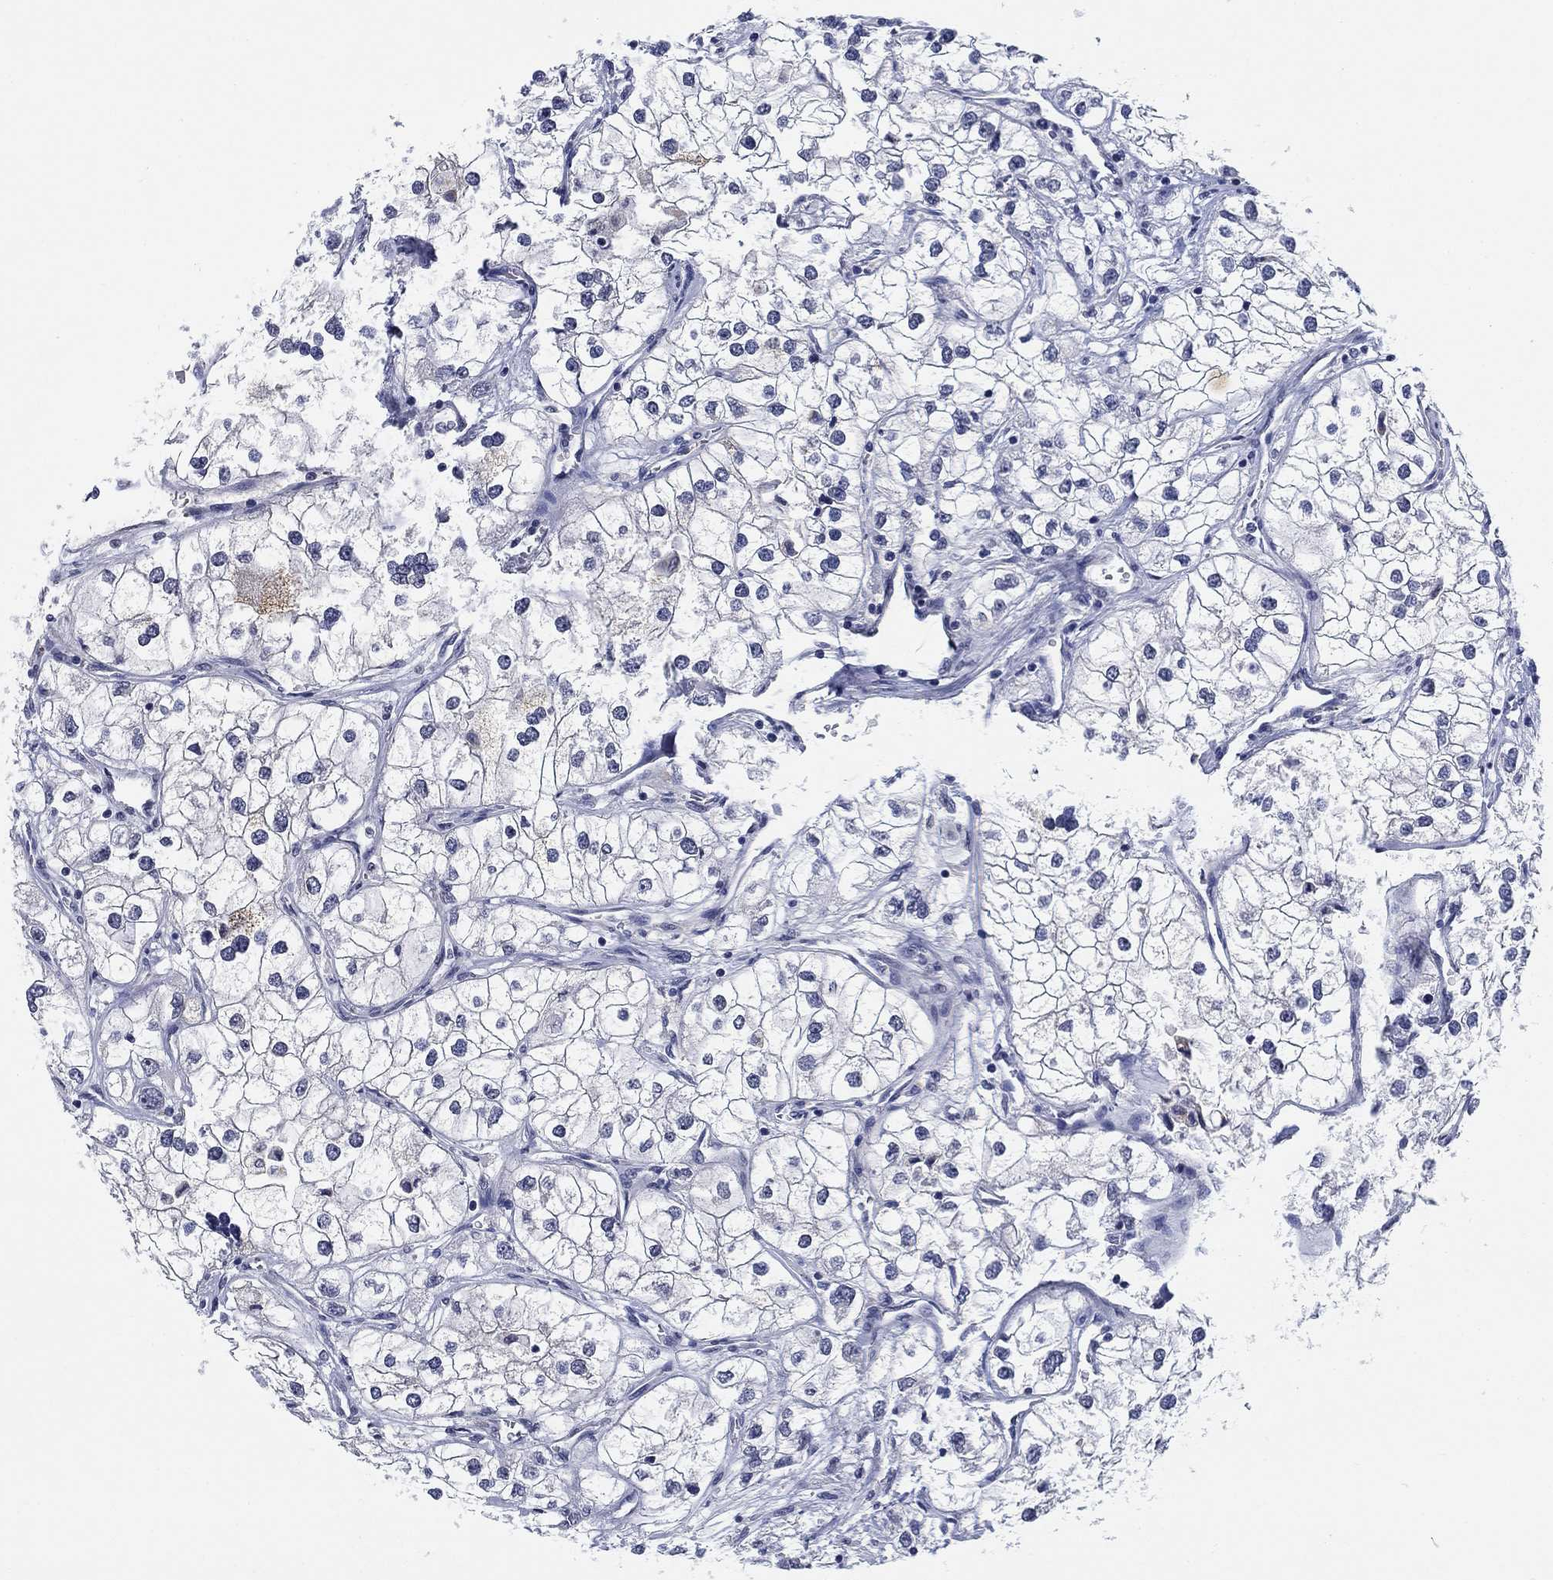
{"staining": {"intensity": "negative", "quantity": "none", "location": "none"}, "tissue": "renal cancer", "cell_type": "Tumor cells", "image_type": "cancer", "snomed": [{"axis": "morphology", "description": "Adenocarcinoma, NOS"}, {"axis": "topography", "description": "Kidney"}], "caption": "Immunohistochemistry photomicrograph of human renal adenocarcinoma stained for a protein (brown), which demonstrates no expression in tumor cells.", "gene": "OTUB2", "patient": {"sex": "male", "age": 59}}